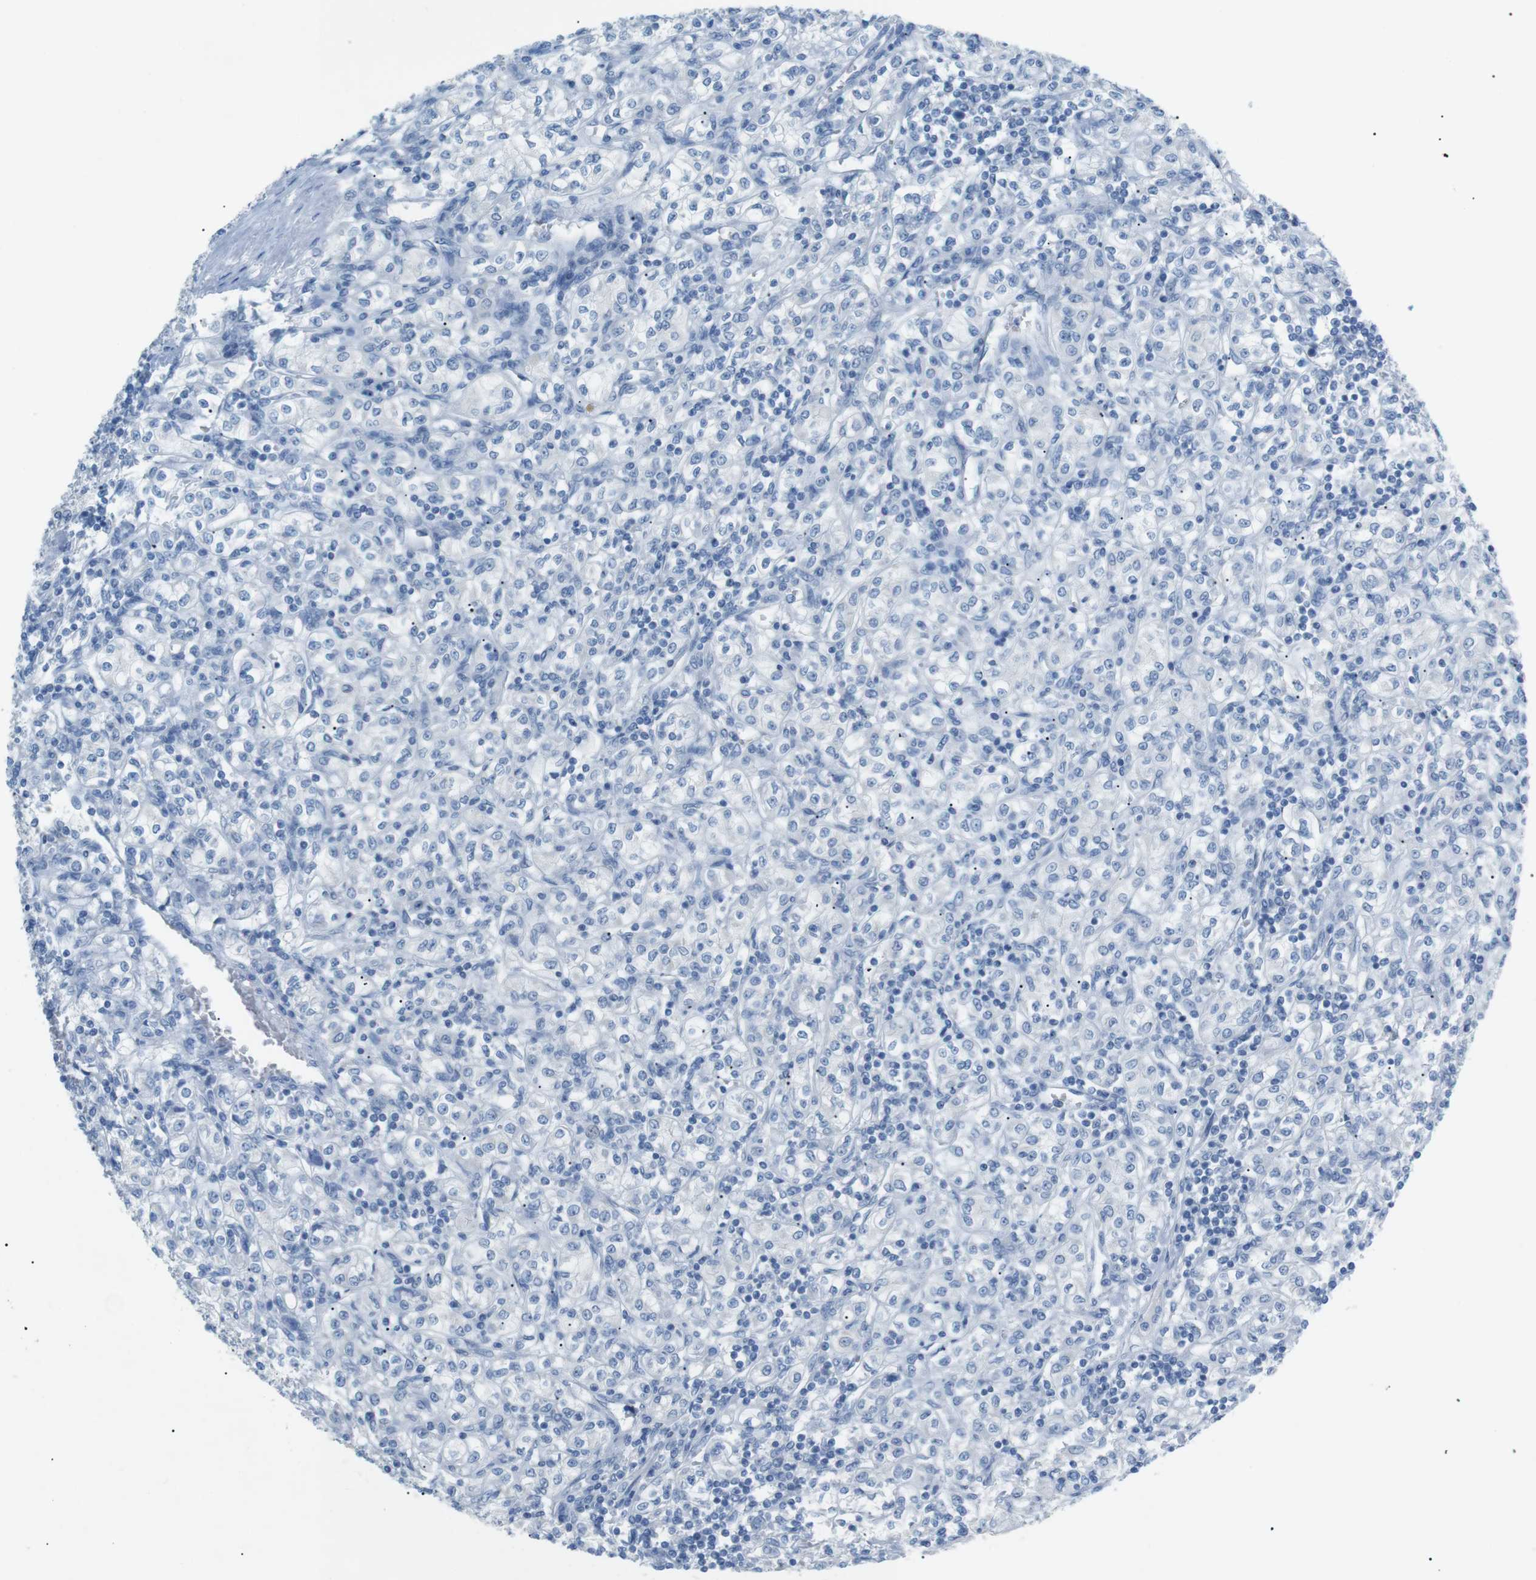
{"staining": {"intensity": "negative", "quantity": "none", "location": "none"}, "tissue": "renal cancer", "cell_type": "Tumor cells", "image_type": "cancer", "snomed": [{"axis": "morphology", "description": "Adenocarcinoma, NOS"}, {"axis": "topography", "description": "Kidney"}], "caption": "This is a histopathology image of immunohistochemistry (IHC) staining of adenocarcinoma (renal), which shows no expression in tumor cells. (Brightfield microscopy of DAB (3,3'-diaminobenzidine) IHC at high magnification).", "gene": "SALL4", "patient": {"sex": "male", "age": 77}}